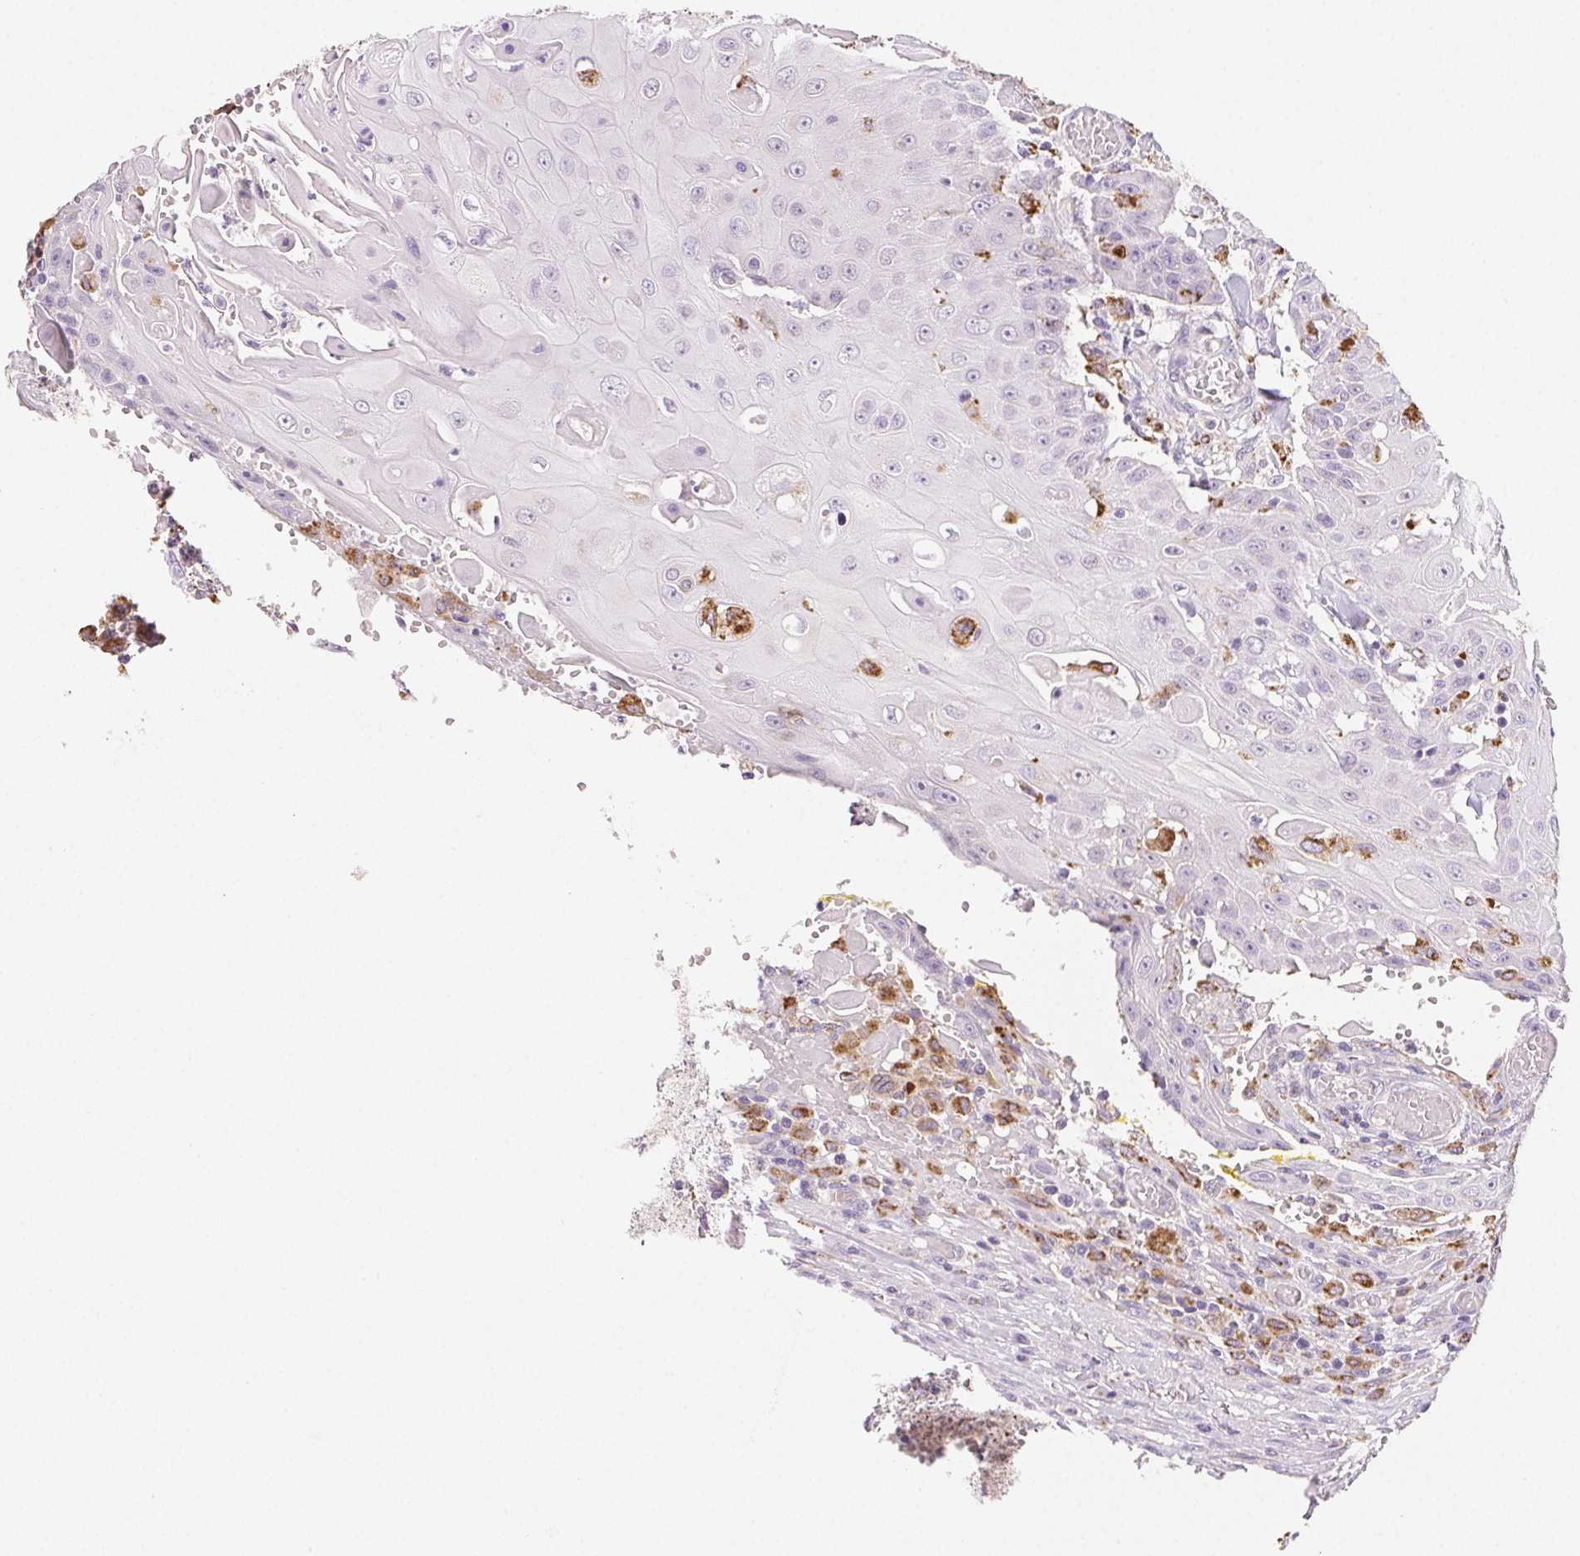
{"staining": {"intensity": "negative", "quantity": "none", "location": "none"}, "tissue": "head and neck cancer", "cell_type": "Tumor cells", "image_type": "cancer", "snomed": [{"axis": "morphology", "description": "Normal tissue, NOS"}, {"axis": "morphology", "description": "Squamous cell carcinoma, NOS"}, {"axis": "topography", "description": "Oral tissue"}, {"axis": "topography", "description": "Head-Neck"}], "caption": "DAB (3,3'-diaminobenzidine) immunohistochemical staining of head and neck cancer (squamous cell carcinoma) displays no significant staining in tumor cells.", "gene": "LIPA", "patient": {"sex": "female", "age": 55}}